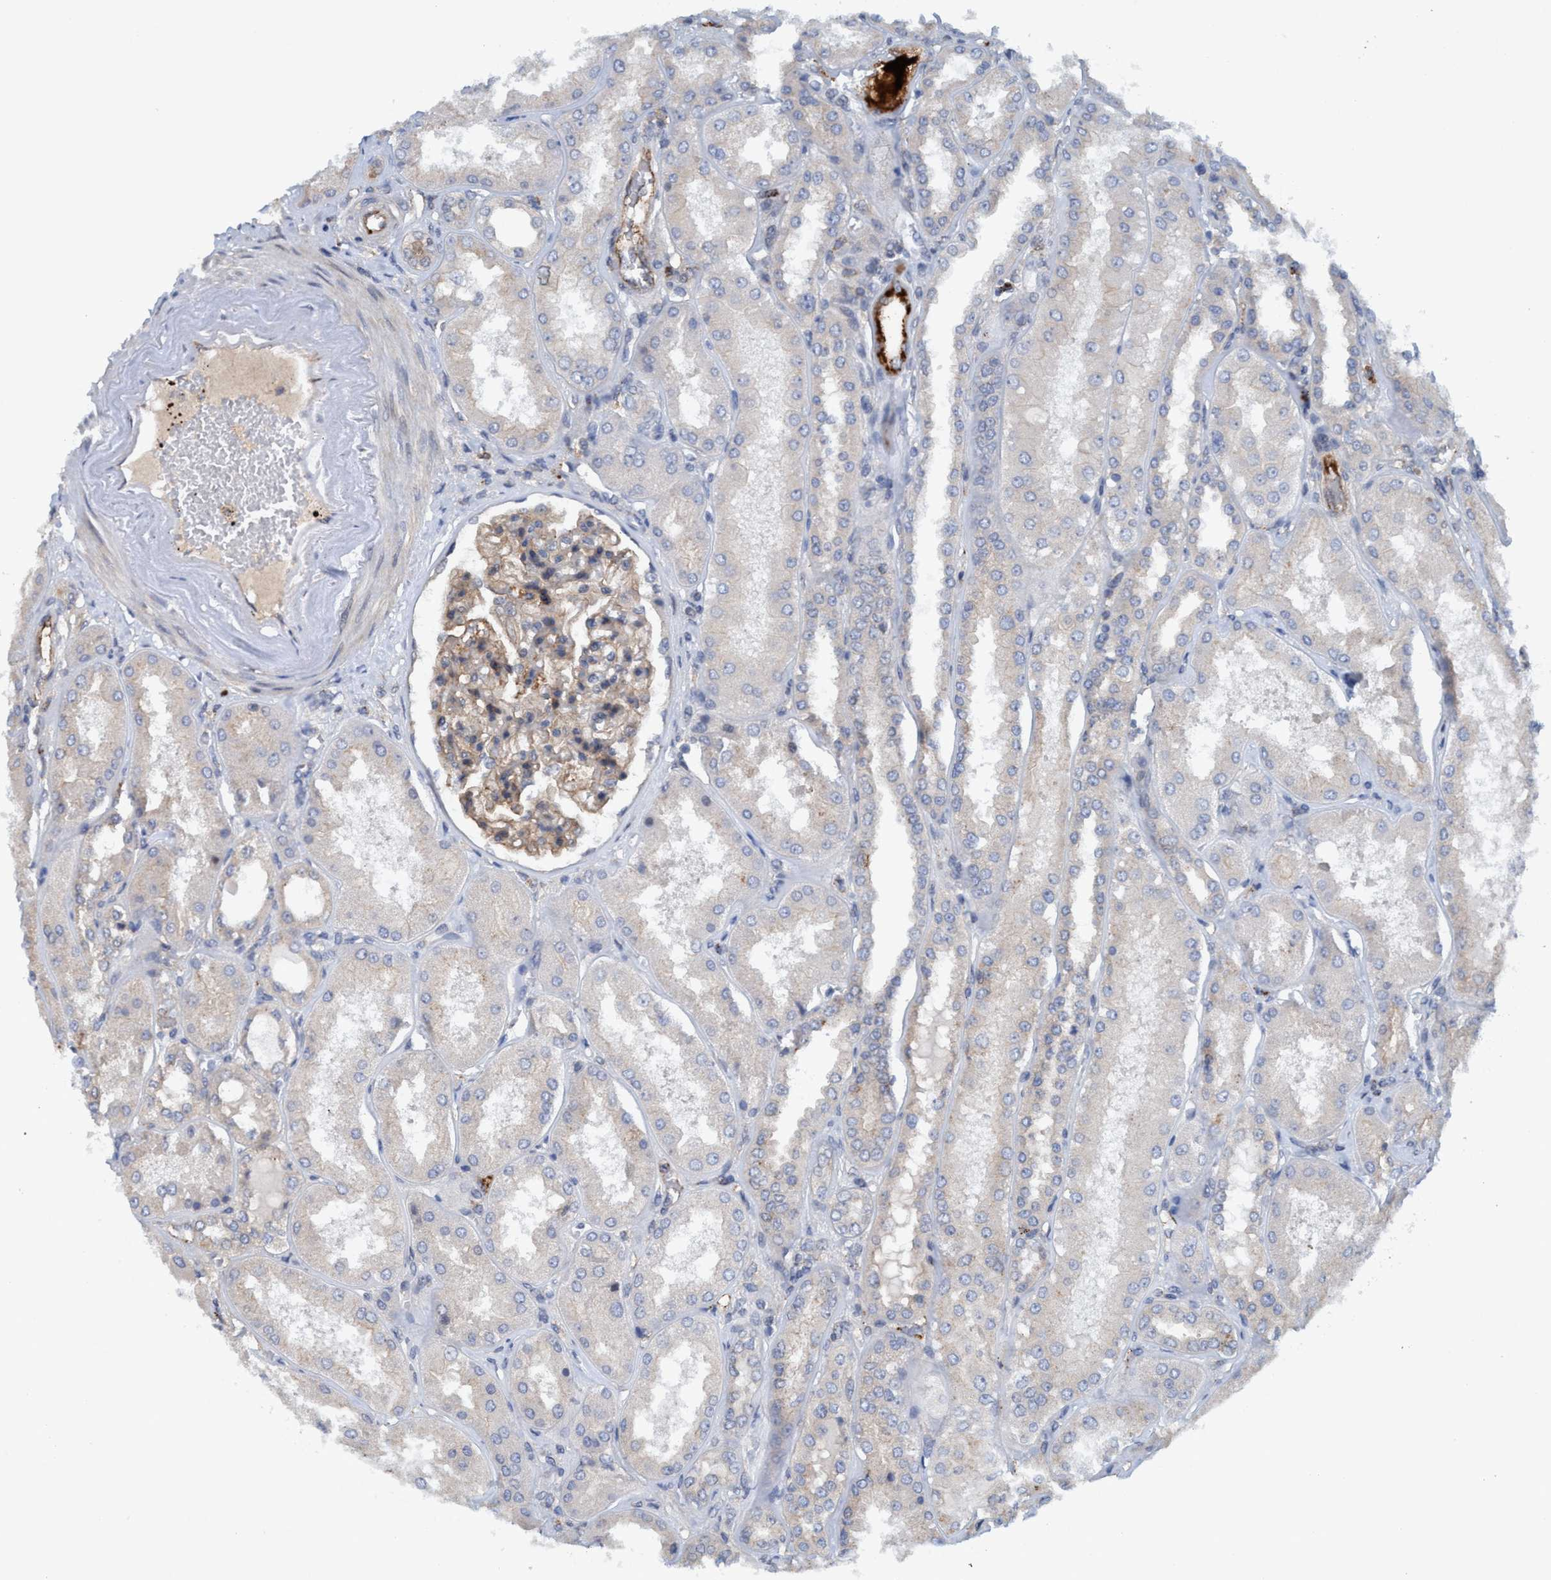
{"staining": {"intensity": "weak", "quantity": "25%-75%", "location": "cytoplasmic/membranous"}, "tissue": "kidney", "cell_type": "Cells in glomeruli", "image_type": "normal", "snomed": [{"axis": "morphology", "description": "Normal tissue, NOS"}, {"axis": "topography", "description": "Kidney"}], "caption": "A histopathology image of human kidney stained for a protein reveals weak cytoplasmic/membranous brown staining in cells in glomeruli. The protein is shown in brown color, while the nuclei are stained blue.", "gene": "TRIM65", "patient": {"sex": "female", "age": 56}}